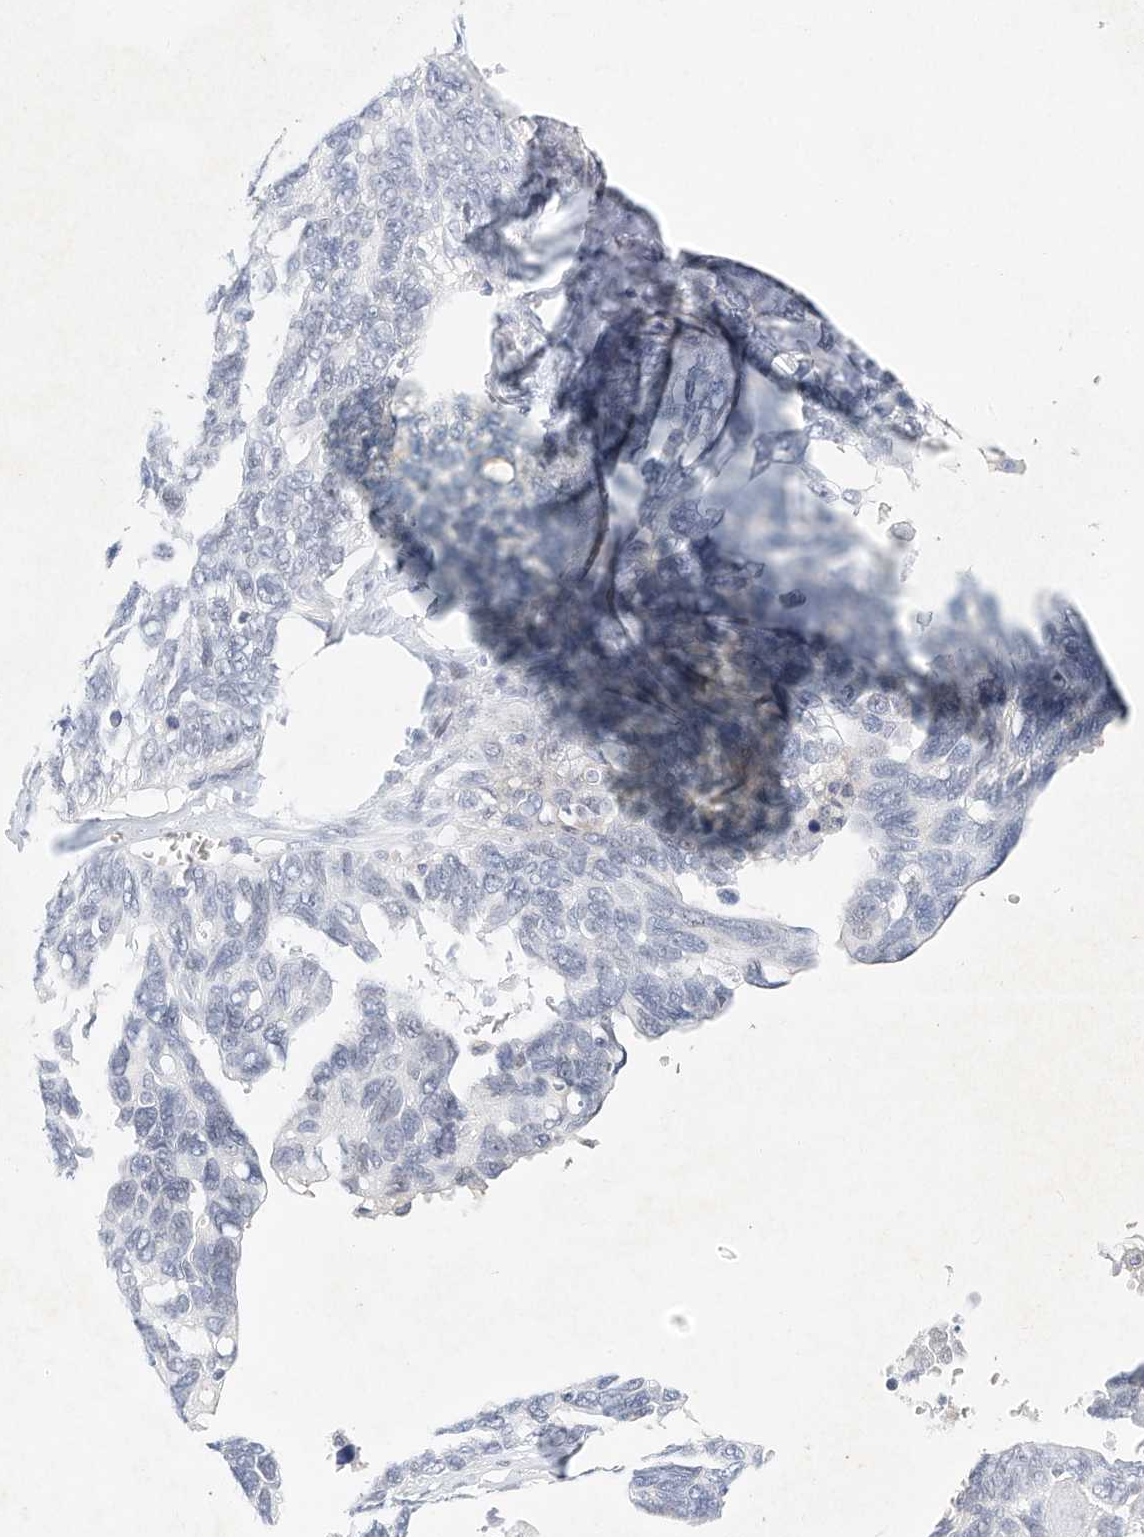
{"staining": {"intensity": "negative", "quantity": "none", "location": "none"}, "tissue": "ovarian cancer", "cell_type": "Tumor cells", "image_type": "cancer", "snomed": [{"axis": "morphology", "description": "Cystadenocarcinoma, serous, NOS"}, {"axis": "topography", "description": "Ovary"}], "caption": "DAB immunohistochemical staining of human serous cystadenocarcinoma (ovarian) reveals no significant expression in tumor cells. (Immunohistochemistry (ihc), brightfield microscopy, high magnification).", "gene": "MICAL1", "patient": {"sex": "female", "age": 79}}